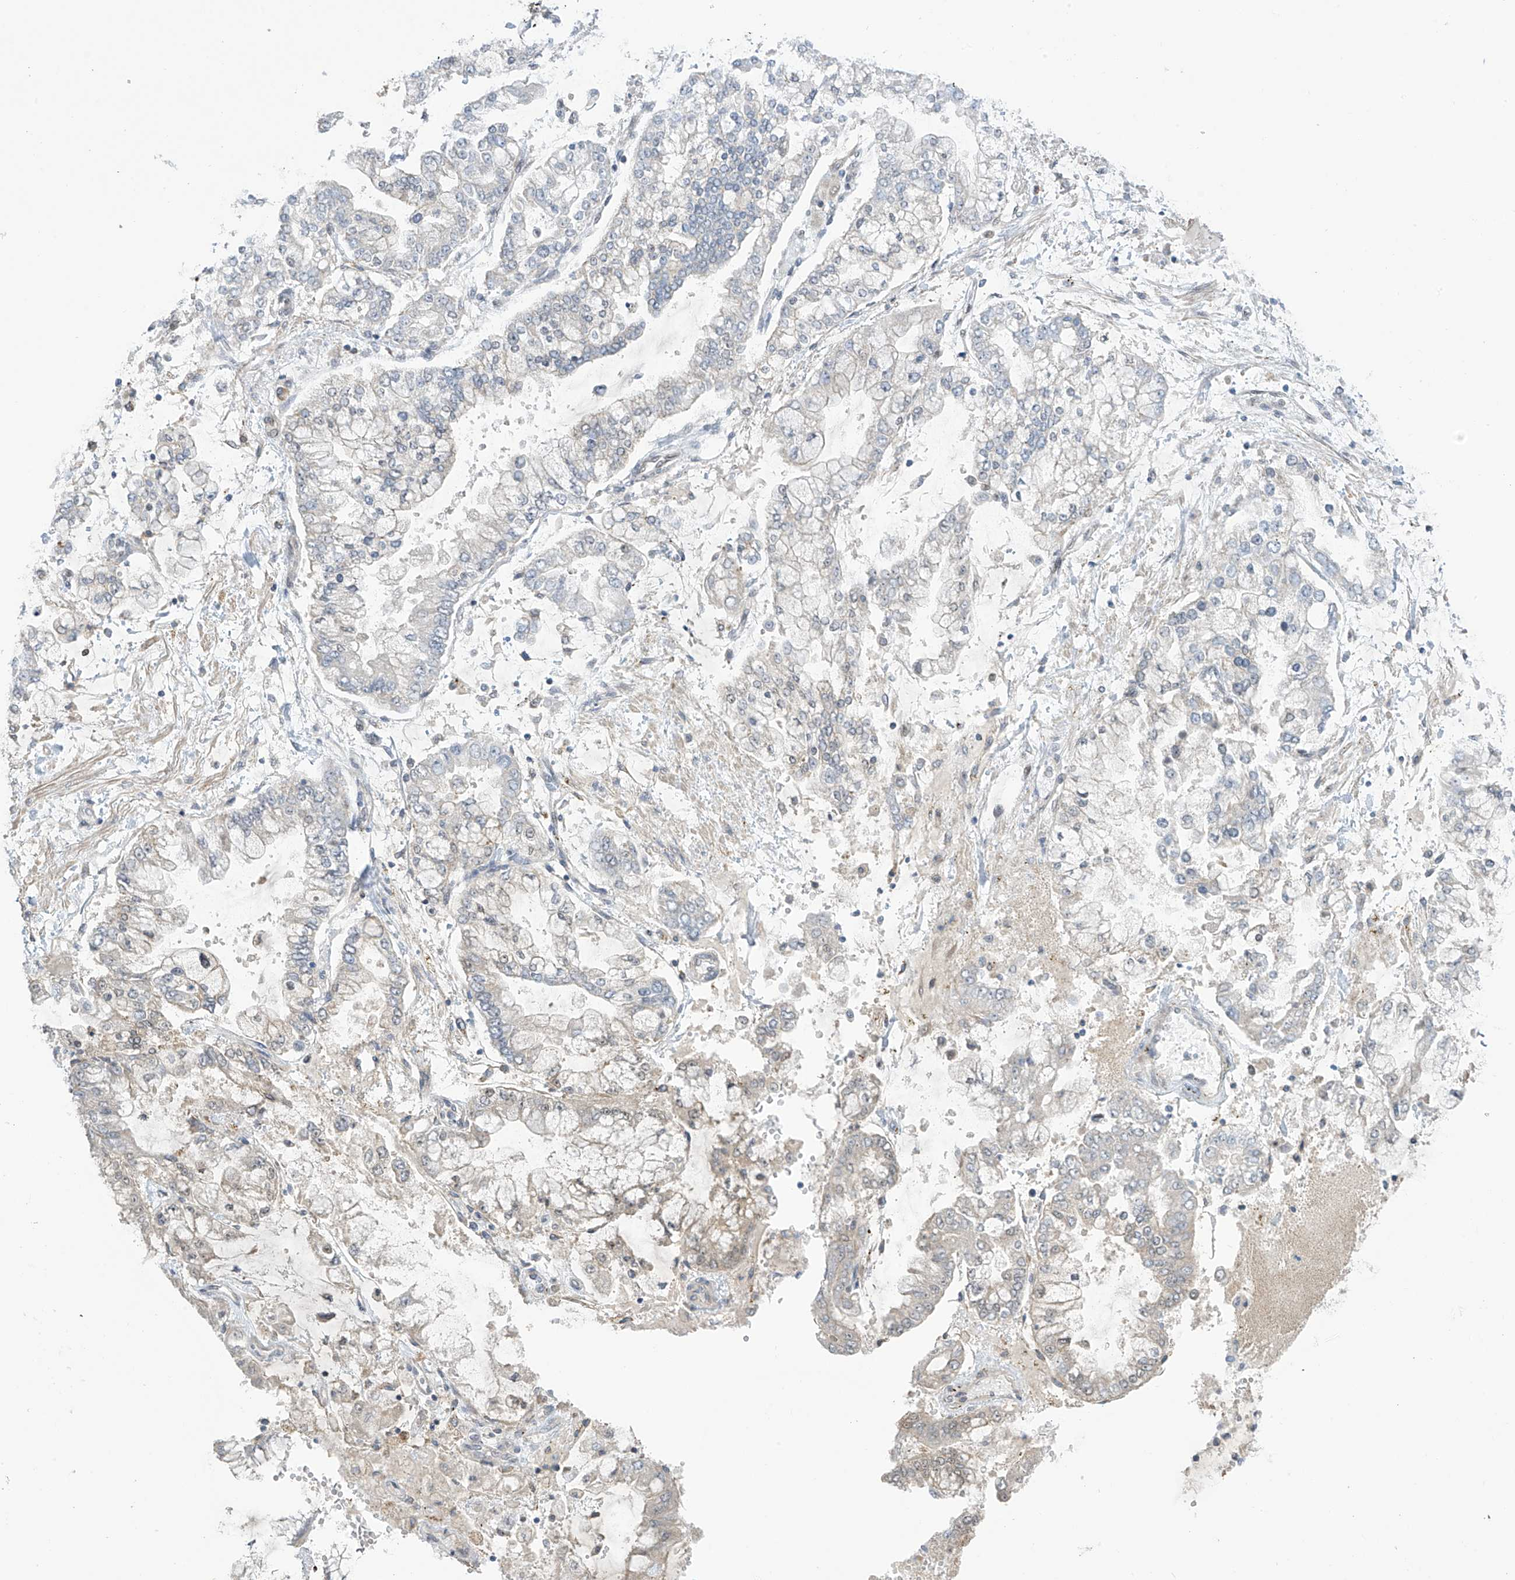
{"staining": {"intensity": "negative", "quantity": "none", "location": "none"}, "tissue": "stomach cancer", "cell_type": "Tumor cells", "image_type": "cancer", "snomed": [{"axis": "morphology", "description": "Normal tissue, NOS"}, {"axis": "morphology", "description": "Adenocarcinoma, NOS"}, {"axis": "topography", "description": "Stomach, upper"}, {"axis": "topography", "description": "Stomach"}], "caption": "Photomicrograph shows no protein expression in tumor cells of stomach cancer tissue.", "gene": "PM20D2", "patient": {"sex": "male", "age": 76}}